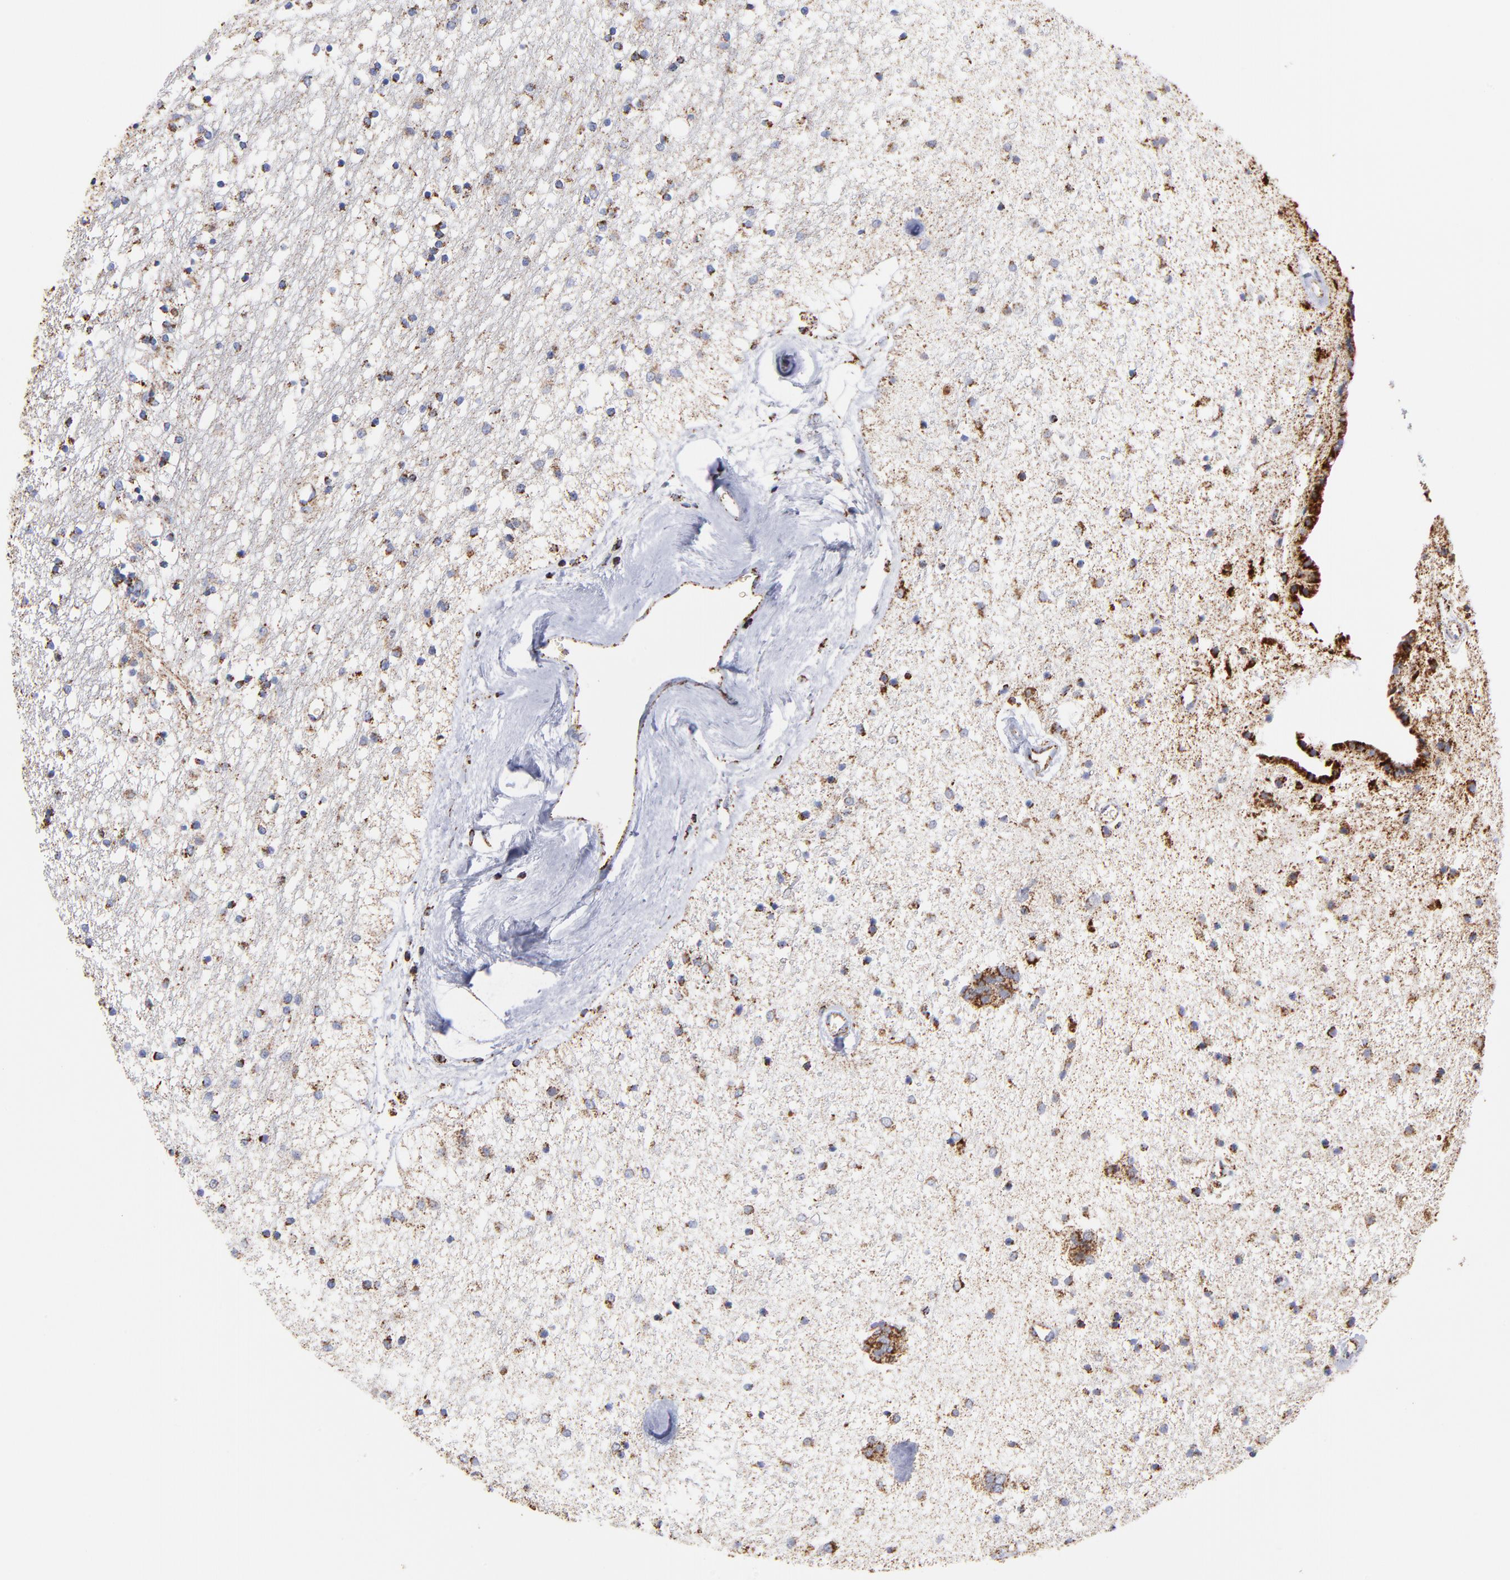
{"staining": {"intensity": "strong", "quantity": ">75%", "location": "cytoplasmic/membranous"}, "tissue": "caudate", "cell_type": "Glial cells", "image_type": "normal", "snomed": [{"axis": "morphology", "description": "Normal tissue, NOS"}, {"axis": "topography", "description": "Lateral ventricle wall"}], "caption": "A high-resolution micrograph shows immunohistochemistry (IHC) staining of normal caudate, which shows strong cytoplasmic/membranous expression in about >75% of glial cells.", "gene": "PHB1", "patient": {"sex": "female", "age": 54}}